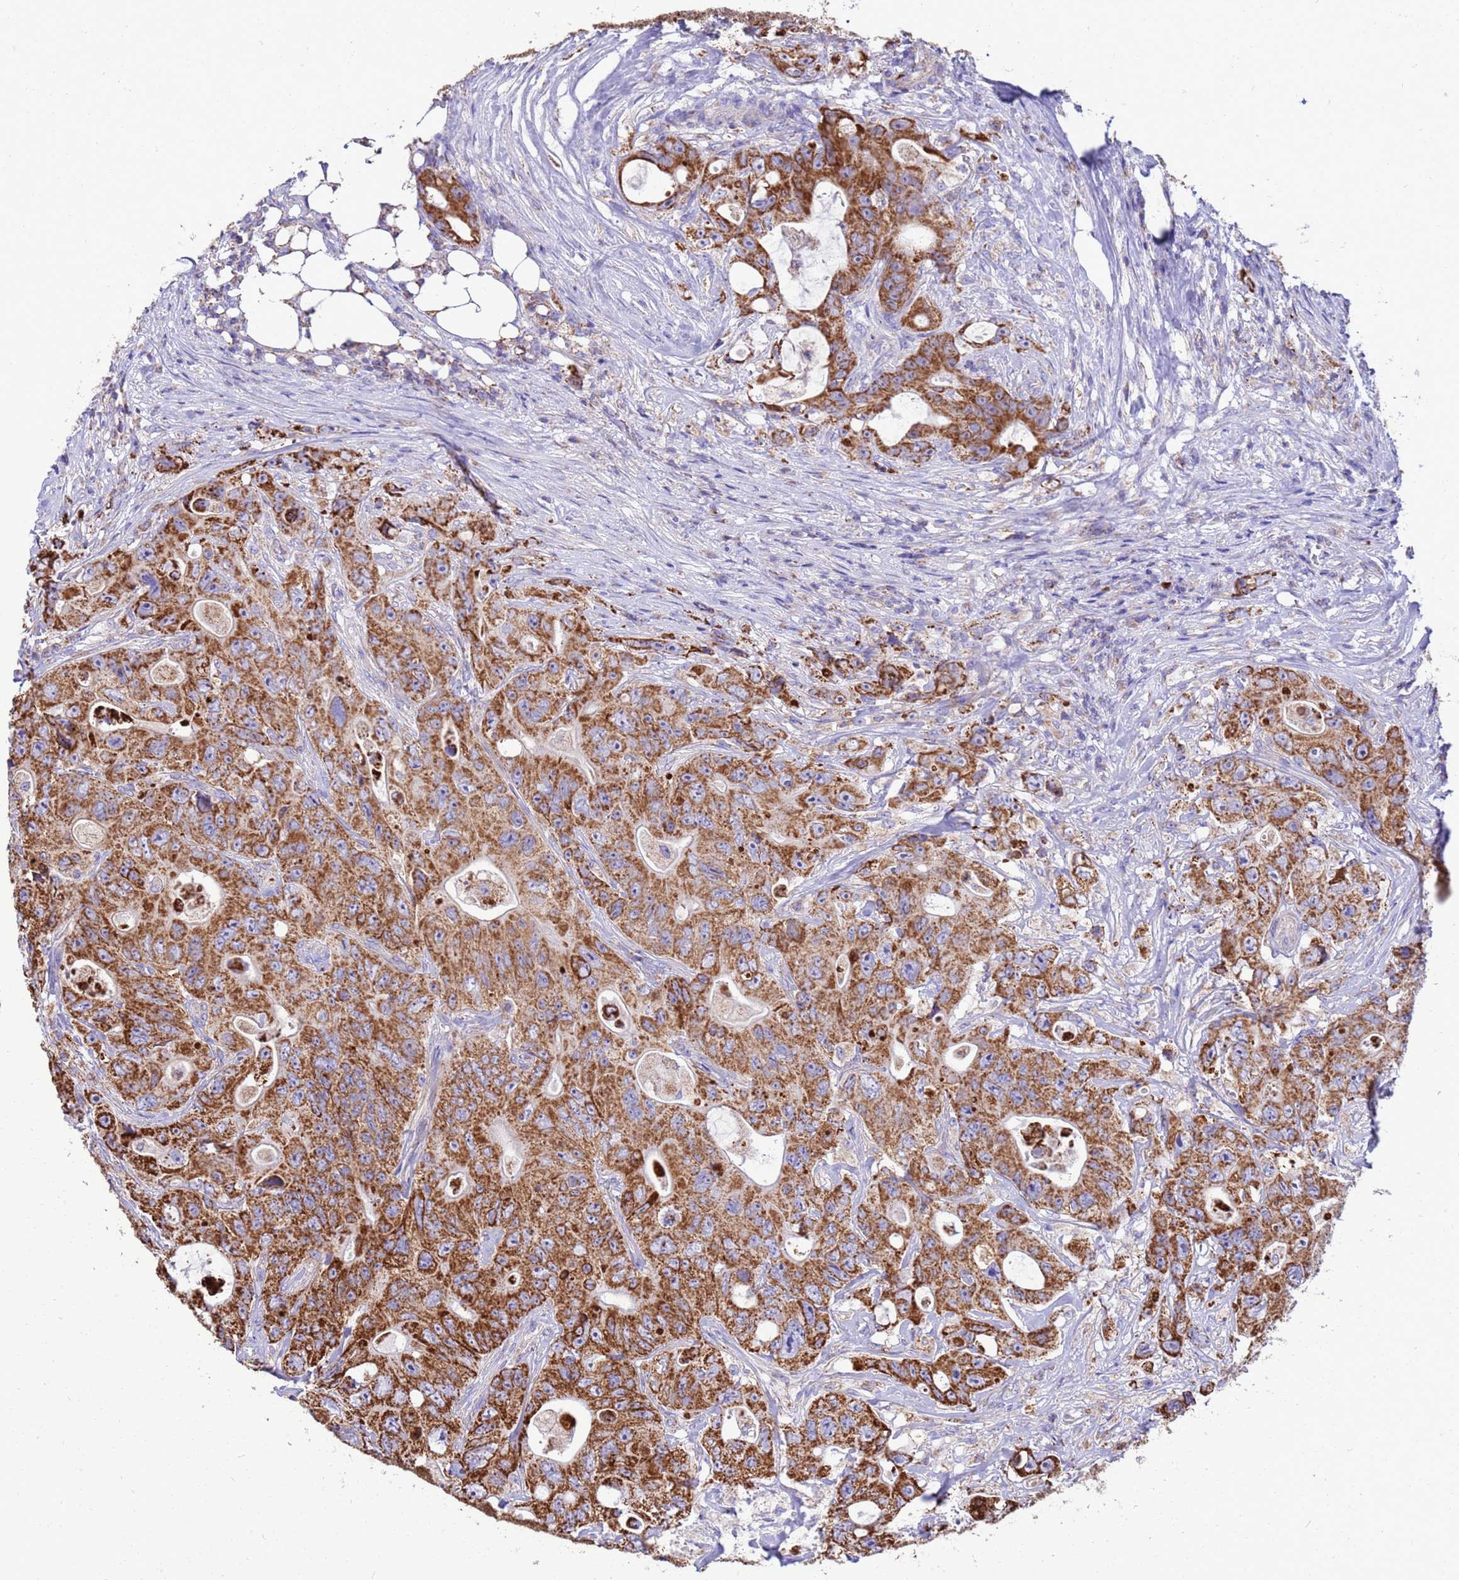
{"staining": {"intensity": "strong", "quantity": ">75%", "location": "cytoplasmic/membranous"}, "tissue": "colorectal cancer", "cell_type": "Tumor cells", "image_type": "cancer", "snomed": [{"axis": "morphology", "description": "Adenocarcinoma, NOS"}, {"axis": "topography", "description": "Colon"}], "caption": "Immunohistochemistry (DAB (3,3'-diaminobenzidine)) staining of human colorectal cancer (adenocarcinoma) demonstrates strong cytoplasmic/membranous protein expression in approximately >75% of tumor cells.", "gene": "RNF165", "patient": {"sex": "female", "age": 46}}